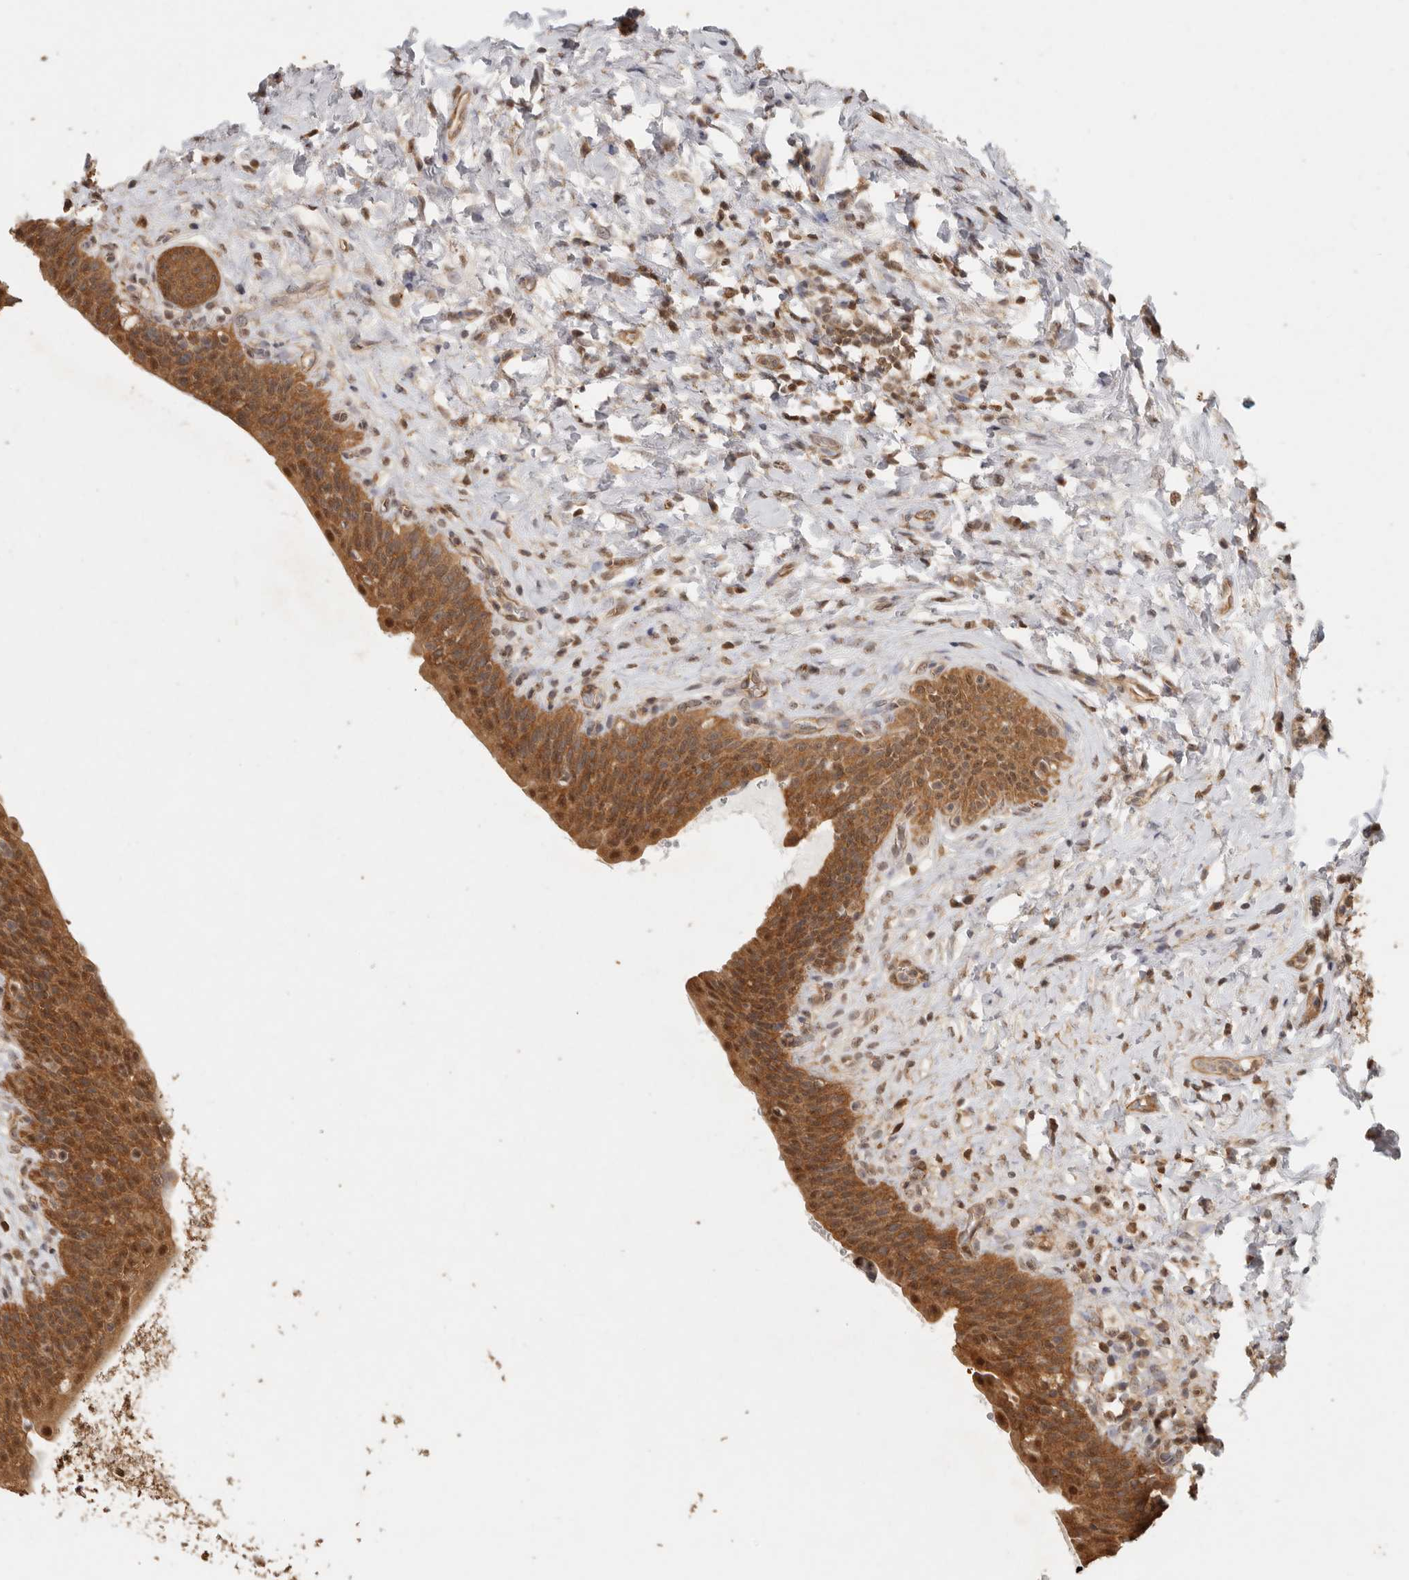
{"staining": {"intensity": "moderate", "quantity": ">75%", "location": "cytoplasmic/membranous,nuclear"}, "tissue": "urinary bladder", "cell_type": "Urothelial cells", "image_type": "normal", "snomed": [{"axis": "morphology", "description": "Normal tissue, NOS"}, {"axis": "topography", "description": "Urinary bladder"}], "caption": "Brown immunohistochemical staining in unremarkable human urinary bladder displays moderate cytoplasmic/membranous,nuclear positivity in approximately >75% of urothelial cells.", "gene": "PSMA5", "patient": {"sex": "male", "age": 83}}